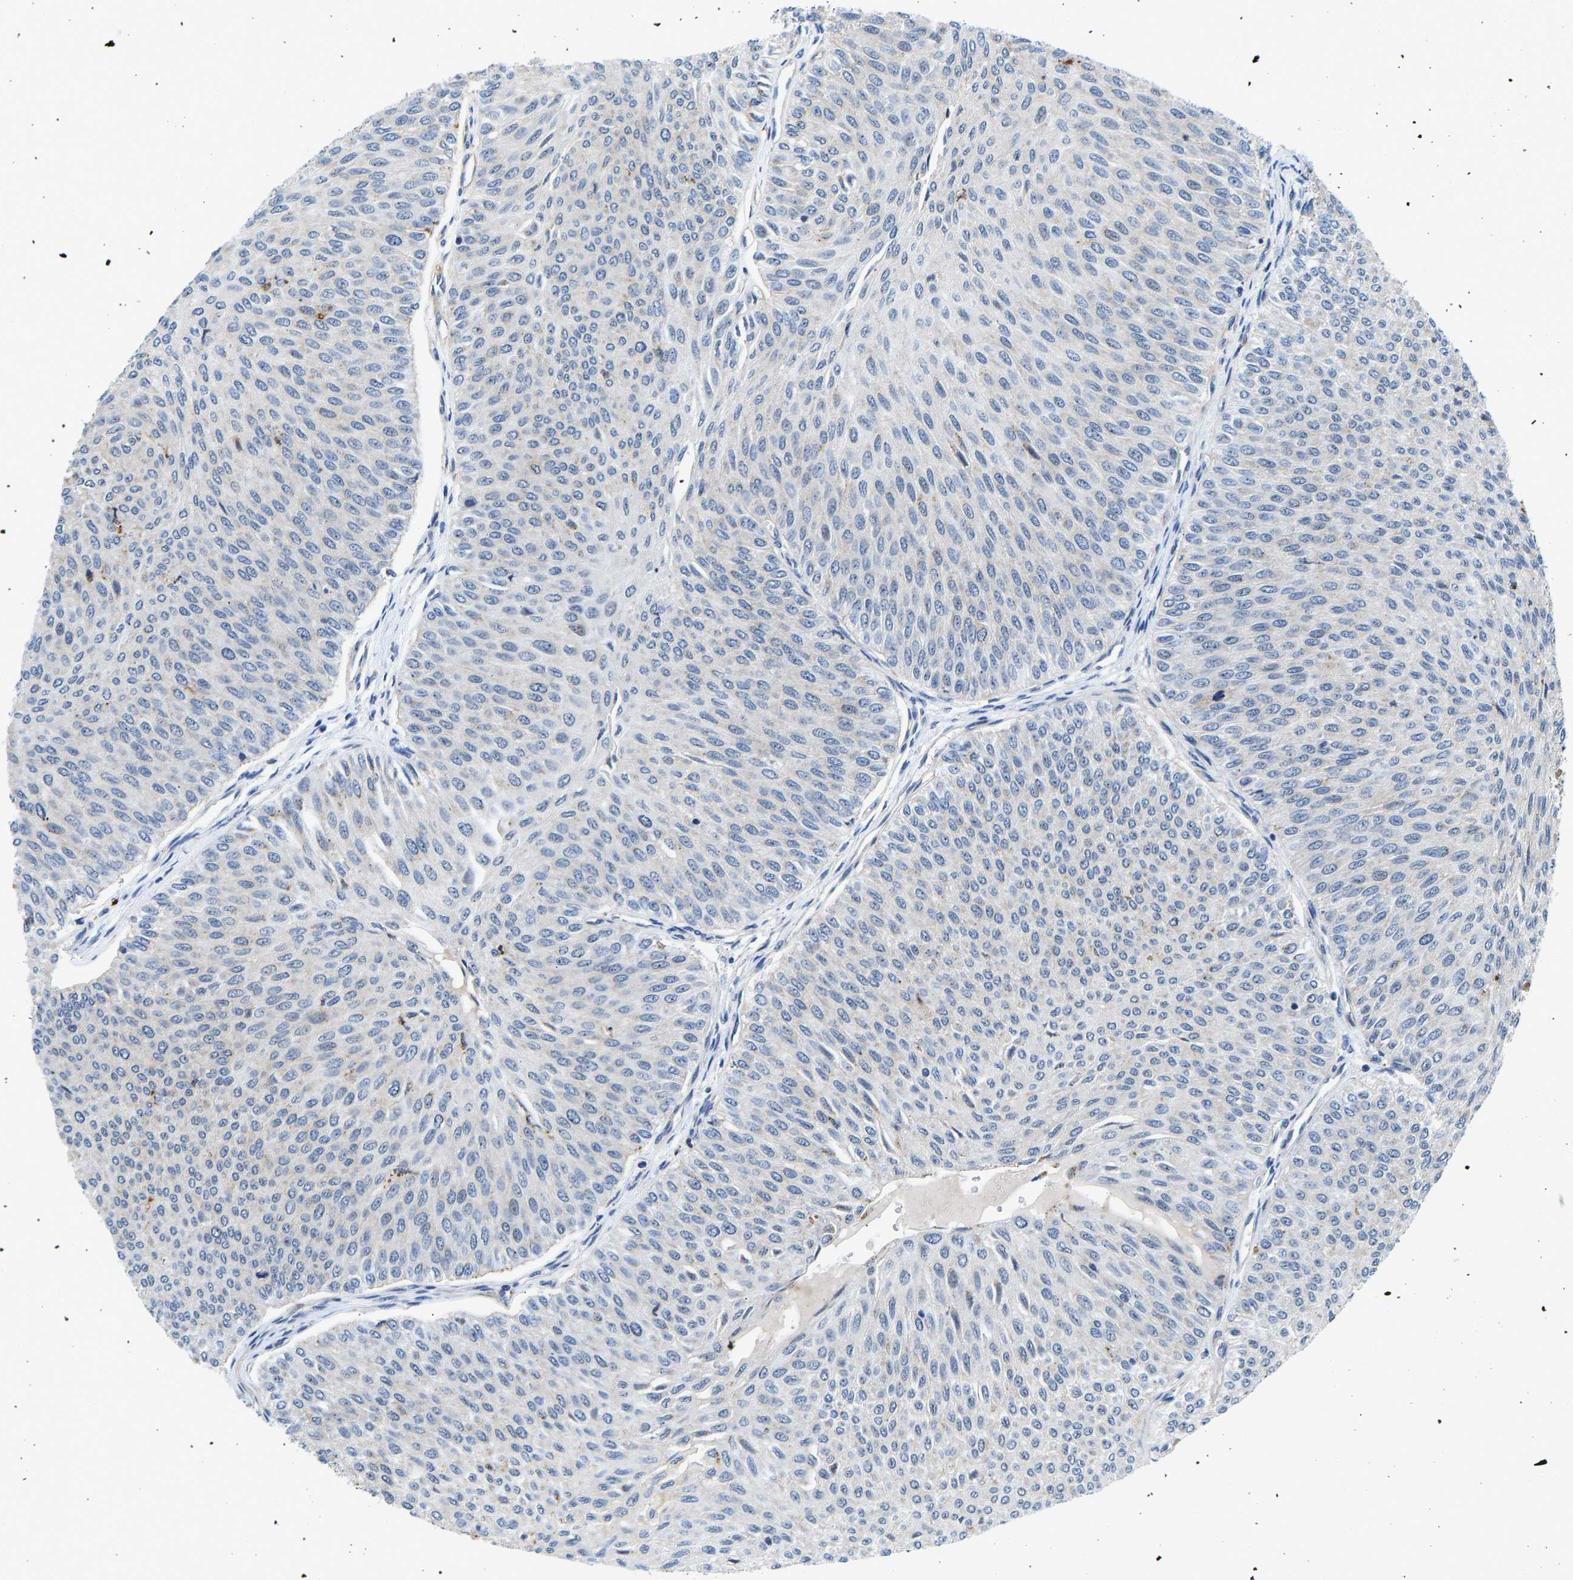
{"staining": {"intensity": "negative", "quantity": "none", "location": "none"}, "tissue": "urothelial cancer", "cell_type": "Tumor cells", "image_type": "cancer", "snomed": [{"axis": "morphology", "description": "Urothelial carcinoma, Low grade"}, {"axis": "topography", "description": "Urinary bladder"}], "caption": "An image of human urothelial cancer is negative for staining in tumor cells.", "gene": "RESF1", "patient": {"sex": "male", "age": 78}}